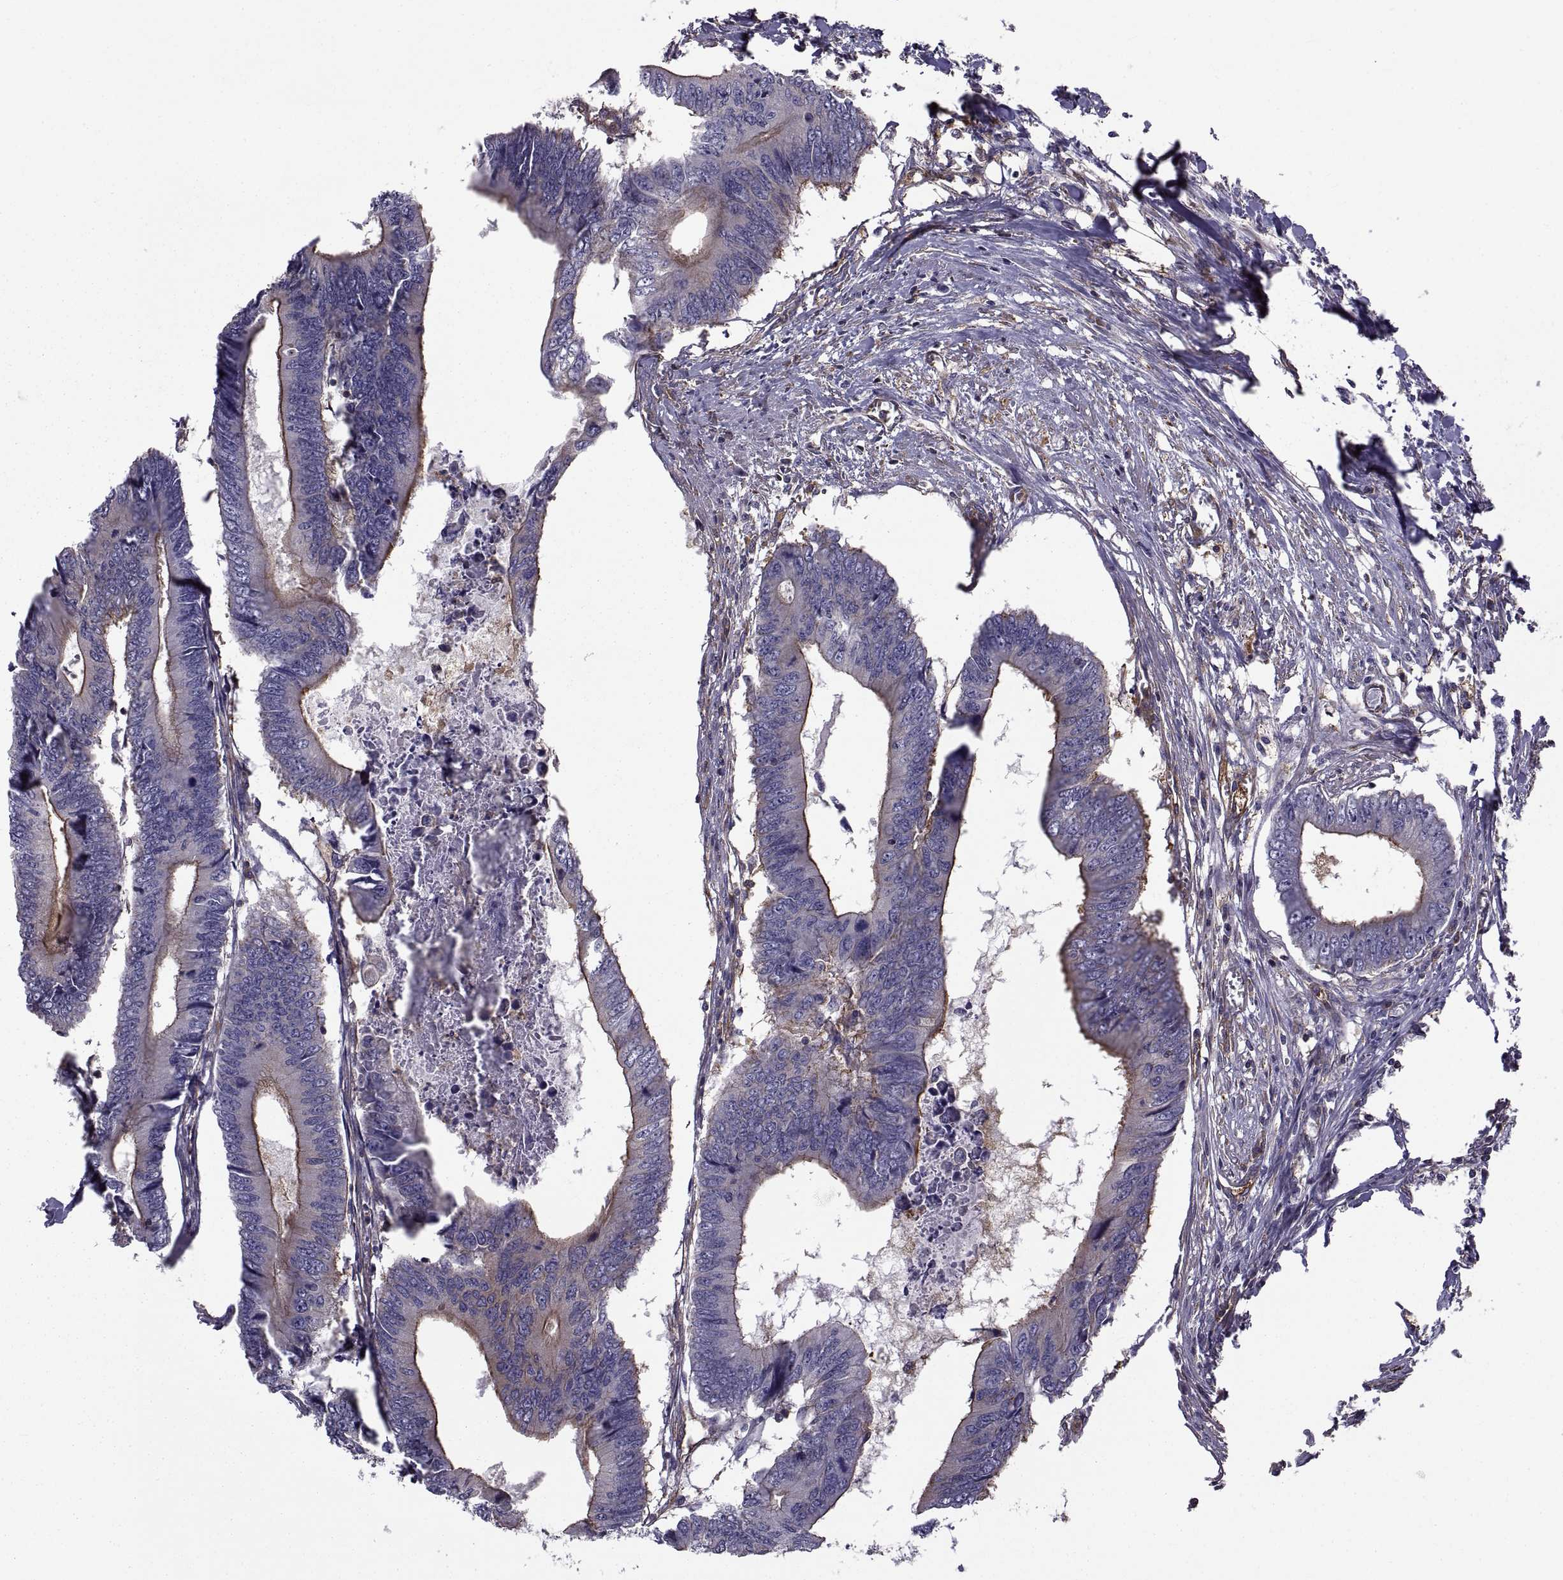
{"staining": {"intensity": "strong", "quantity": "25%-75%", "location": "cytoplasmic/membranous"}, "tissue": "colorectal cancer", "cell_type": "Tumor cells", "image_type": "cancer", "snomed": [{"axis": "morphology", "description": "Adenocarcinoma, NOS"}, {"axis": "topography", "description": "Colon"}], "caption": "Protein staining exhibits strong cytoplasmic/membranous expression in about 25%-75% of tumor cells in colorectal adenocarcinoma.", "gene": "MYH9", "patient": {"sex": "male", "age": 53}}